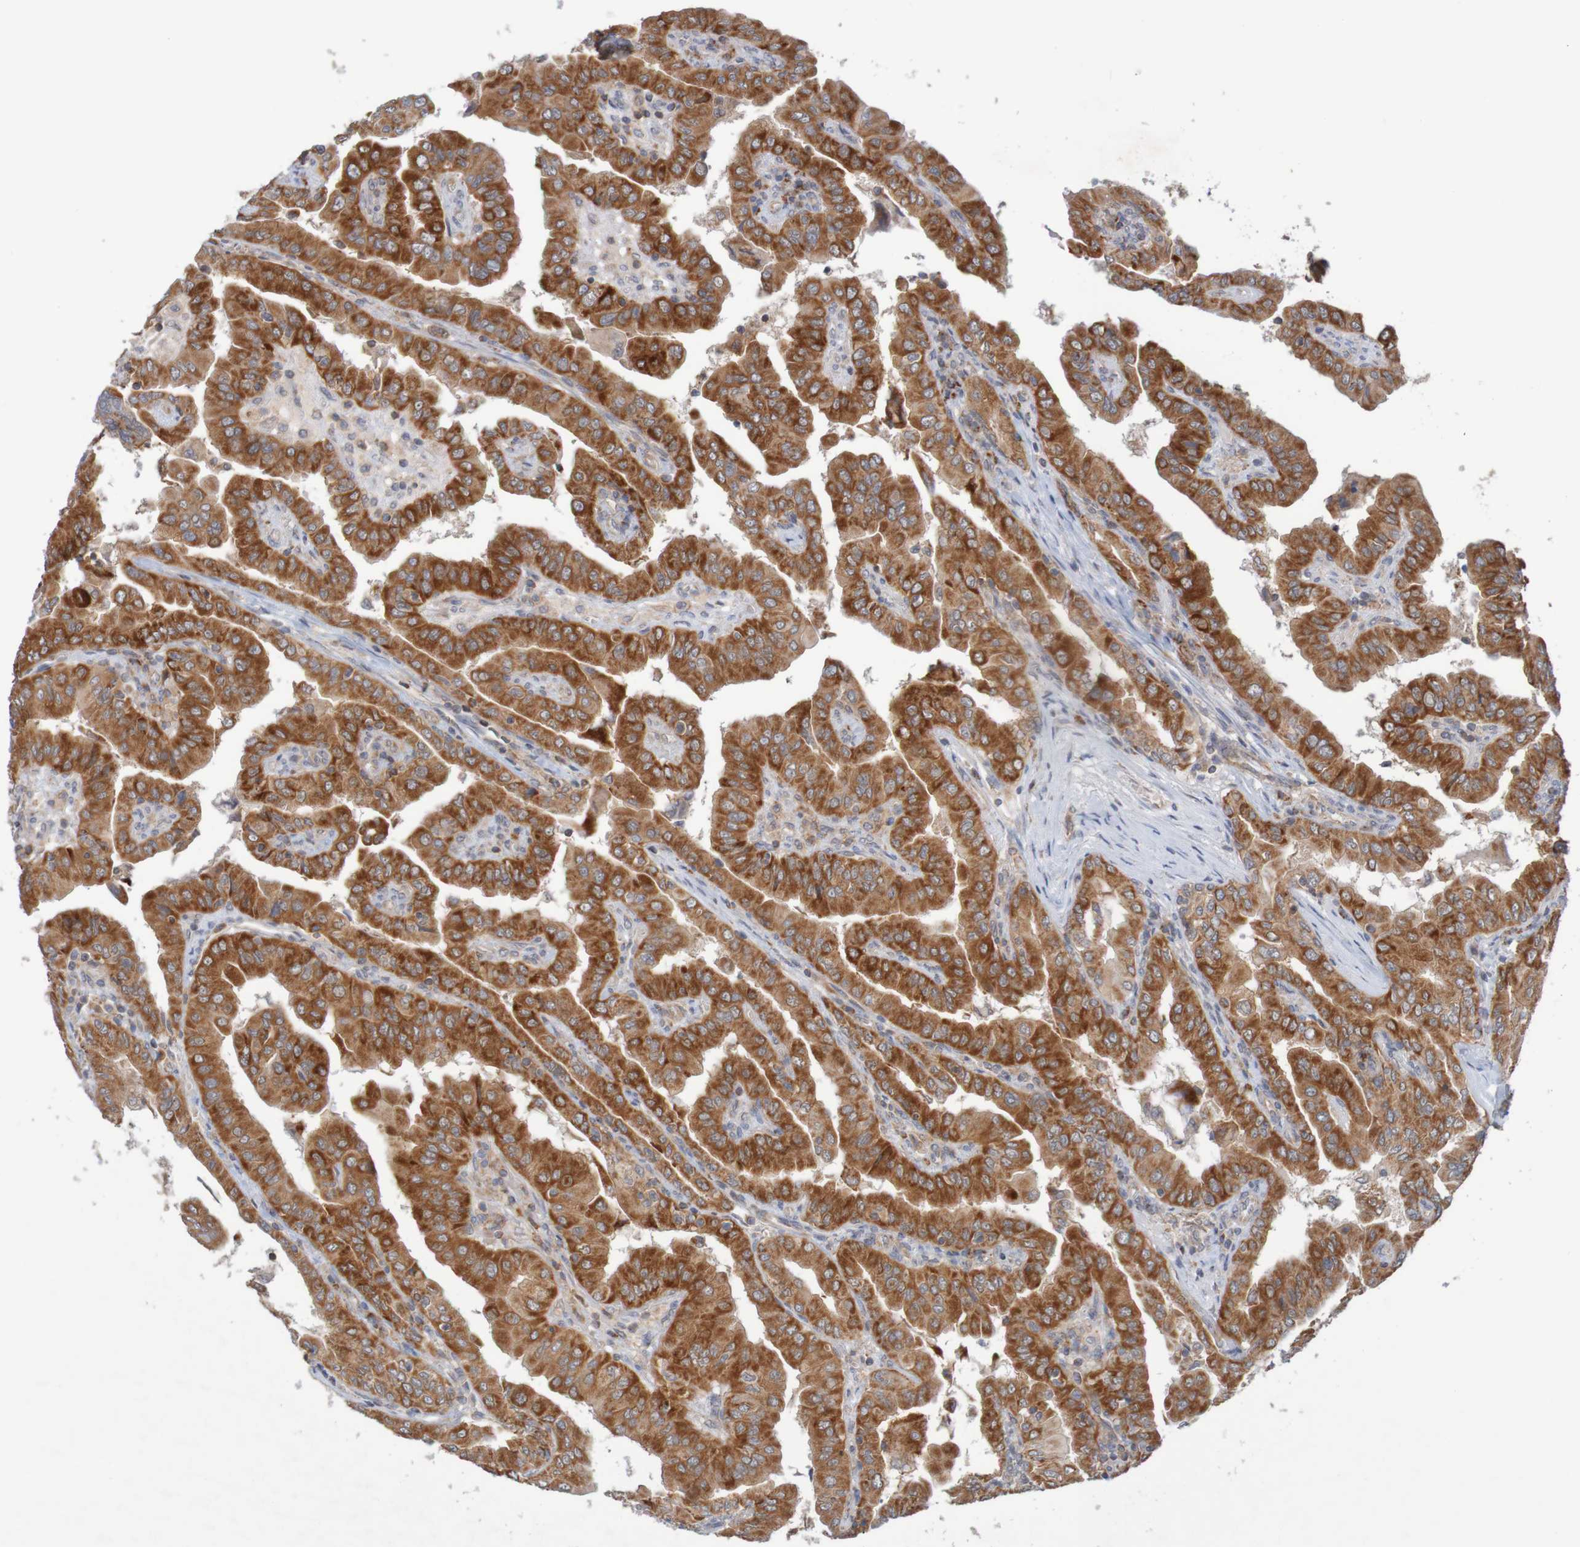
{"staining": {"intensity": "strong", "quantity": ">75%", "location": "cytoplasmic/membranous"}, "tissue": "thyroid cancer", "cell_type": "Tumor cells", "image_type": "cancer", "snomed": [{"axis": "morphology", "description": "Papillary adenocarcinoma, NOS"}, {"axis": "topography", "description": "Thyroid gland"}], "caption": "Strong cytoplasmic/membranous positivity is identified in about >75% of tumor cells in thyroid cancer (papillary adenocarcinoma). Using DAB (3,3'-diaminobenzidine) (brown) and hematoxylin (blue) stains, captured at high magnification using brightfield microscopy.", "gene": "NAV2", "patient": {"sex": "male", "age": 33}}